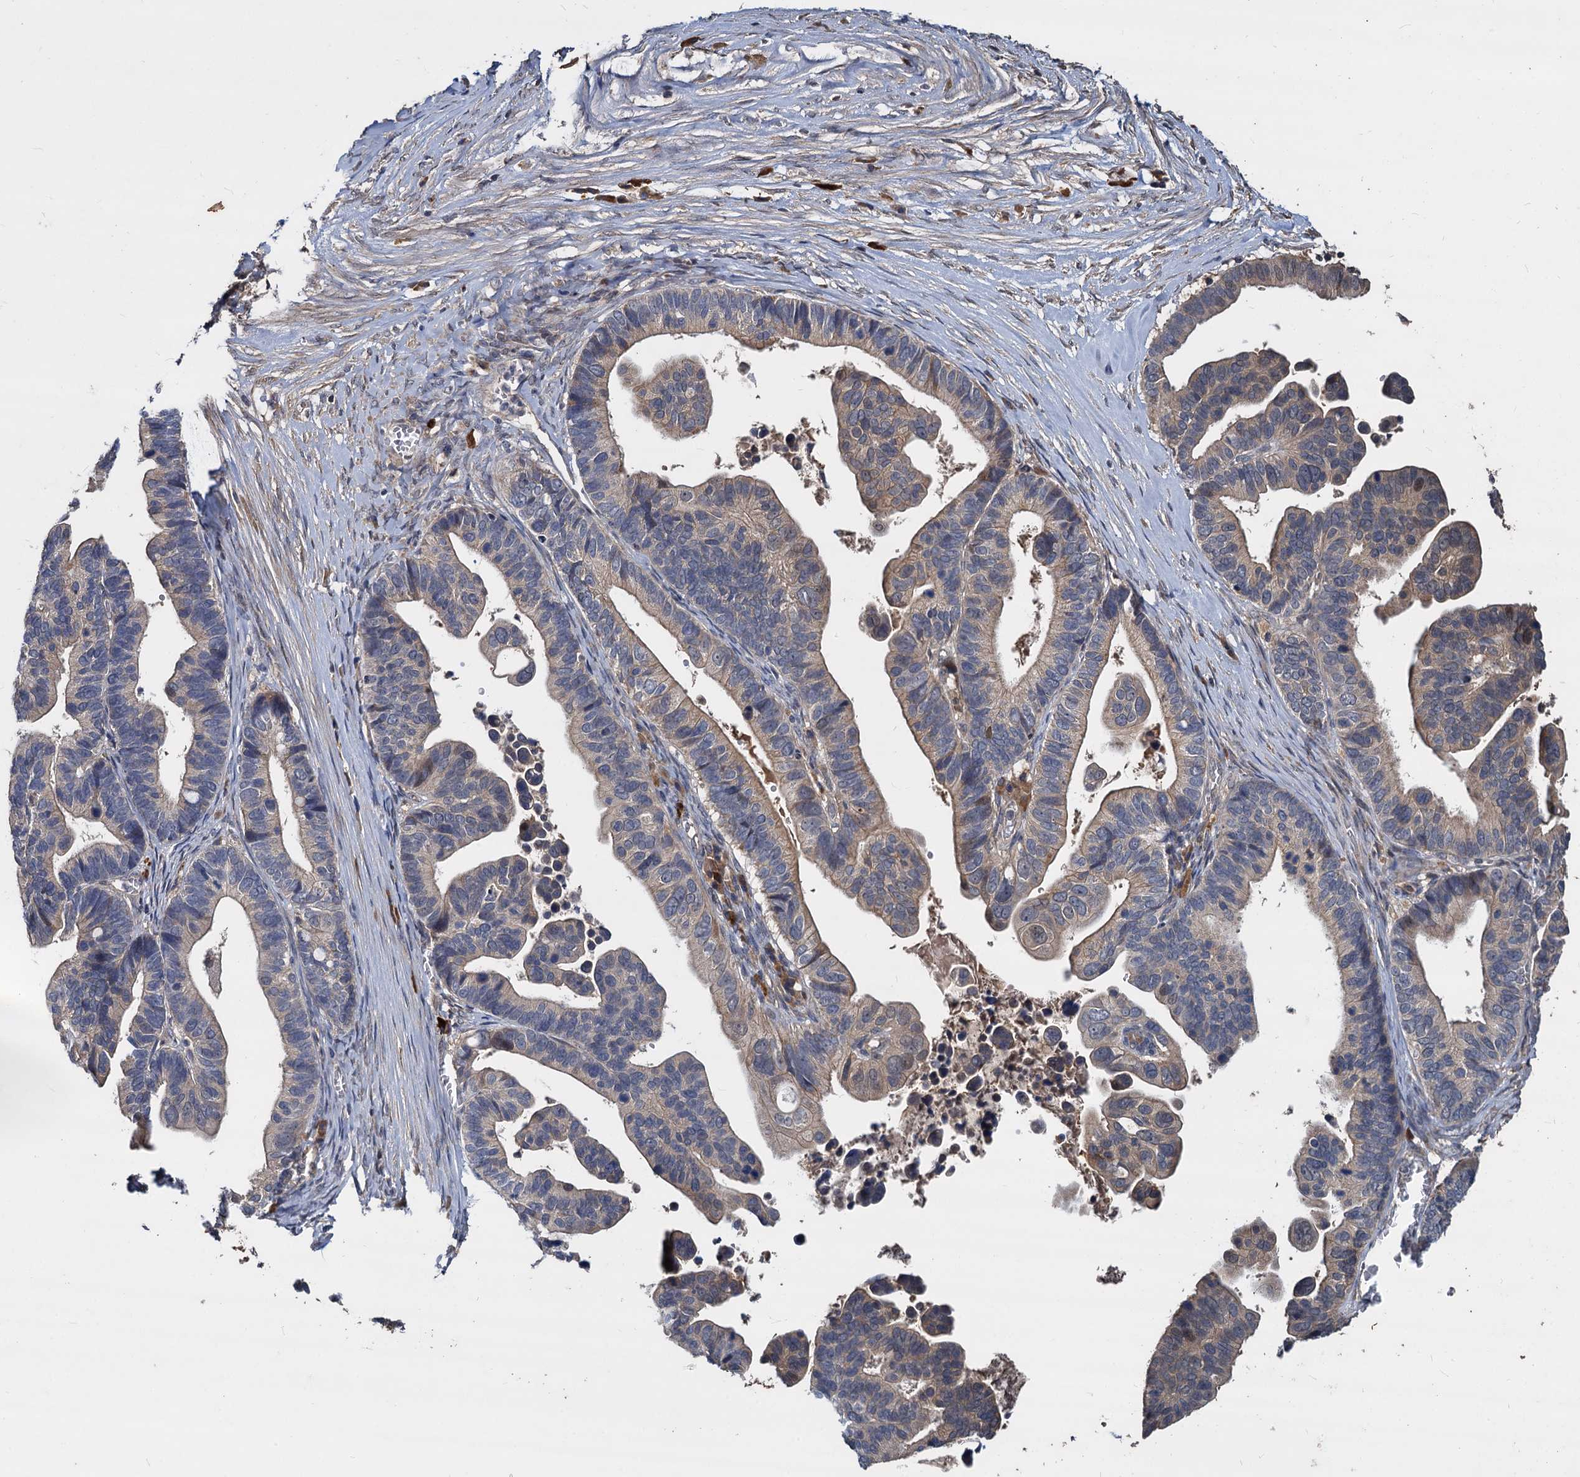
{"staining": {"intensity": "weak", "quantity": "25%-75%", "location": "cytoplasmic/membranous,nuclear"}, "tissue": "ovarian cancer", "cell_type": "Tumor cells", "image_type": "cancer", "snomed": [{"axis": "morphology", "description": "Cystadenocarcinoma, serous, NOS"}, {"axis": "topography", "description": "Ovary"}], "caption": "This photomicrograph reveals serous cystadenocarcinoma (ovarian) stained with immunohistochemistry to label a protein in brown. The cytoplasmic/membranous and nuclear of tumor cells show weak positivity for the protein. Nuclei are counter-stained blue.", "gene": "CCDC184", "patient": {"sex": "female", "age": 56}}